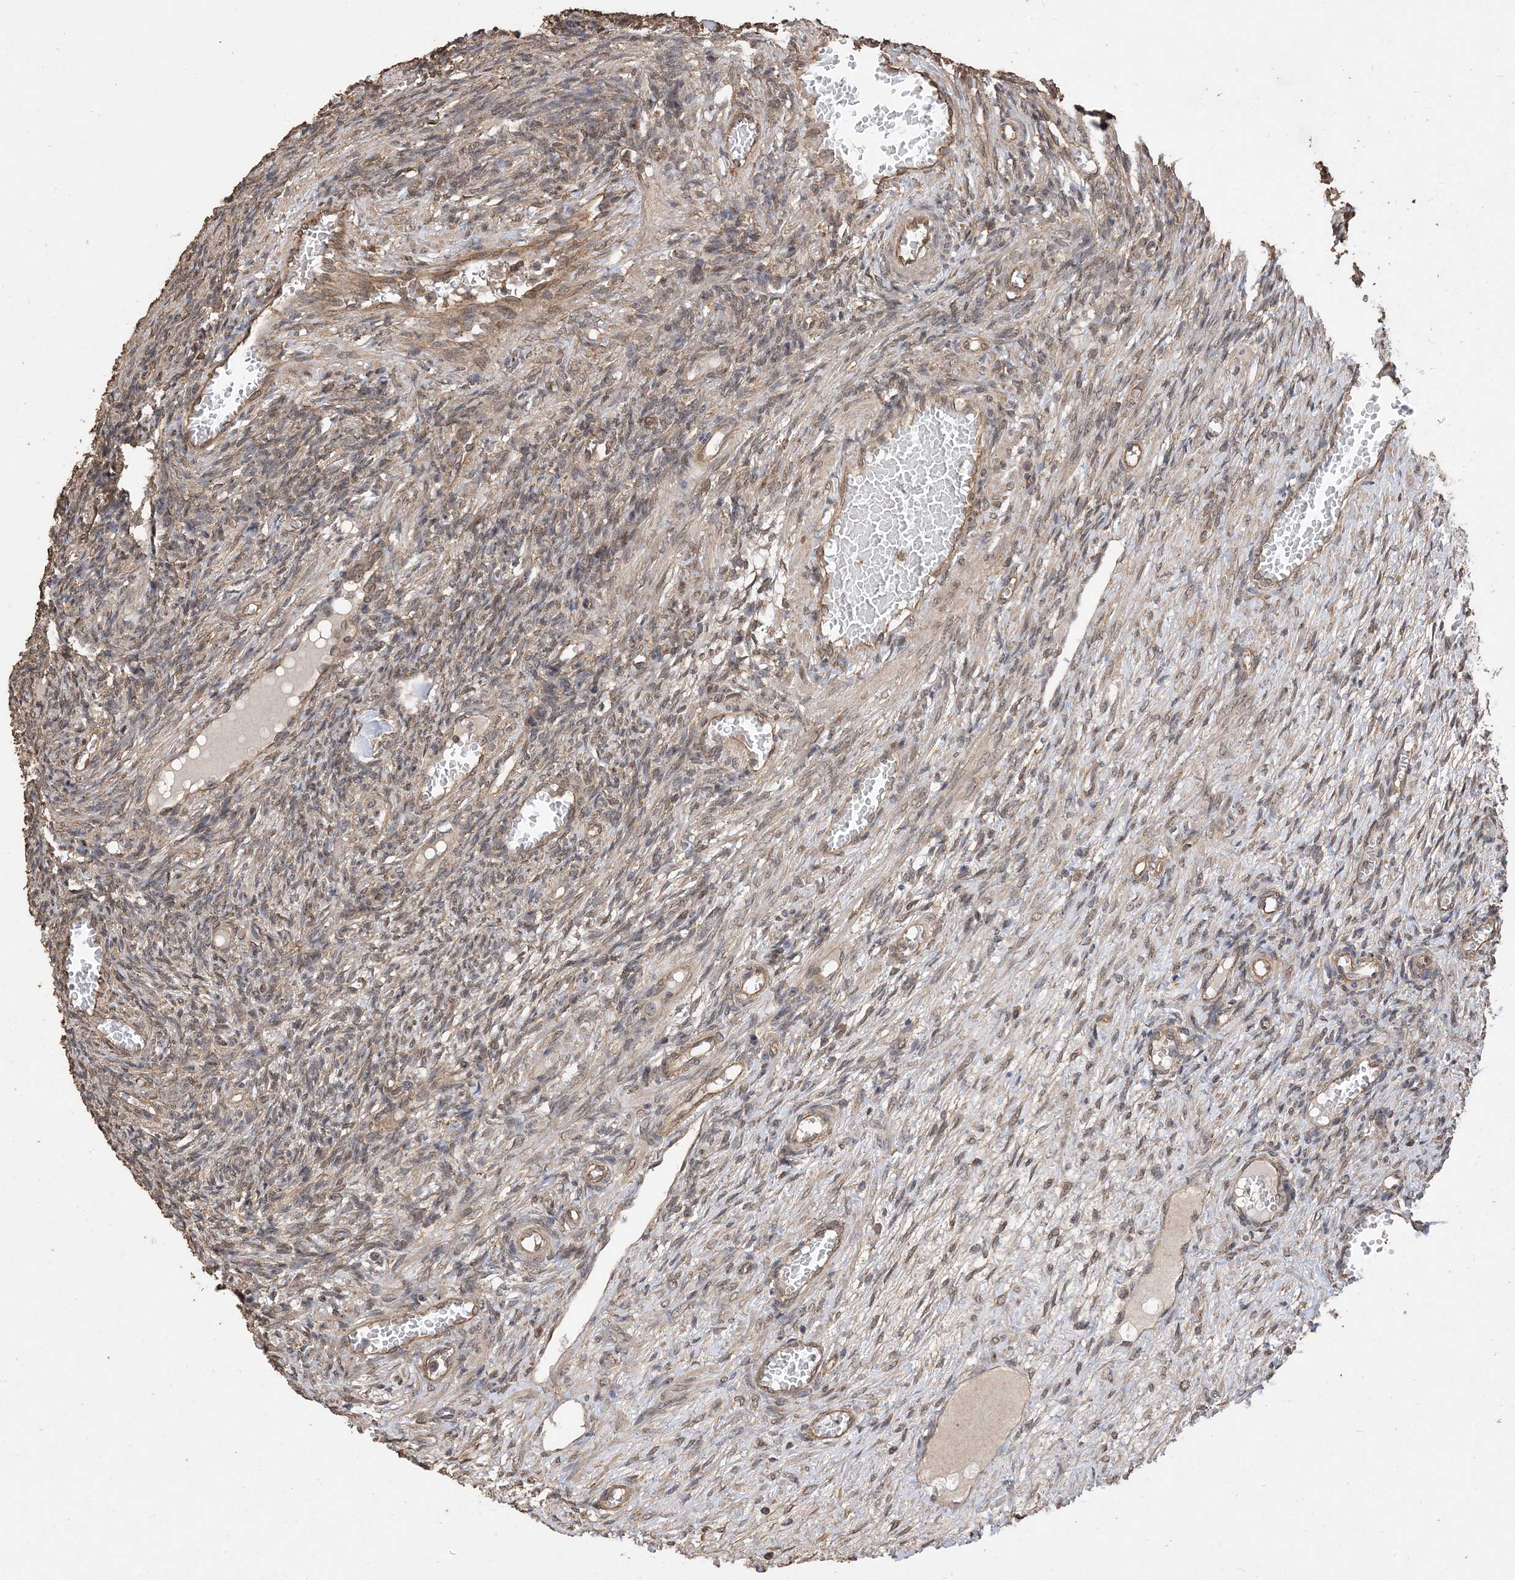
{"staining": {"intensity": "weak", "quantity": "25%-75%", "location": "cytoplasmic/membranous"}, "tissue": "ovary", "cell_type": "Ovarian stroma cells", "image_type": "normal", "snomed": [{"axis": "morphology", "description": "Normal tissue, NOS"}, {"axis": "topography", "description": "Ovary"}], "caption": "This photomicrograph exhibits immunohistochemistry staining of benign human ovary, with low weak cytoplasmic/membranous staining in about 25%-75% of ovarian stroma cells.", "gene": "ZKSCAN5", "patient": {"sex": "female", "age": 27}}